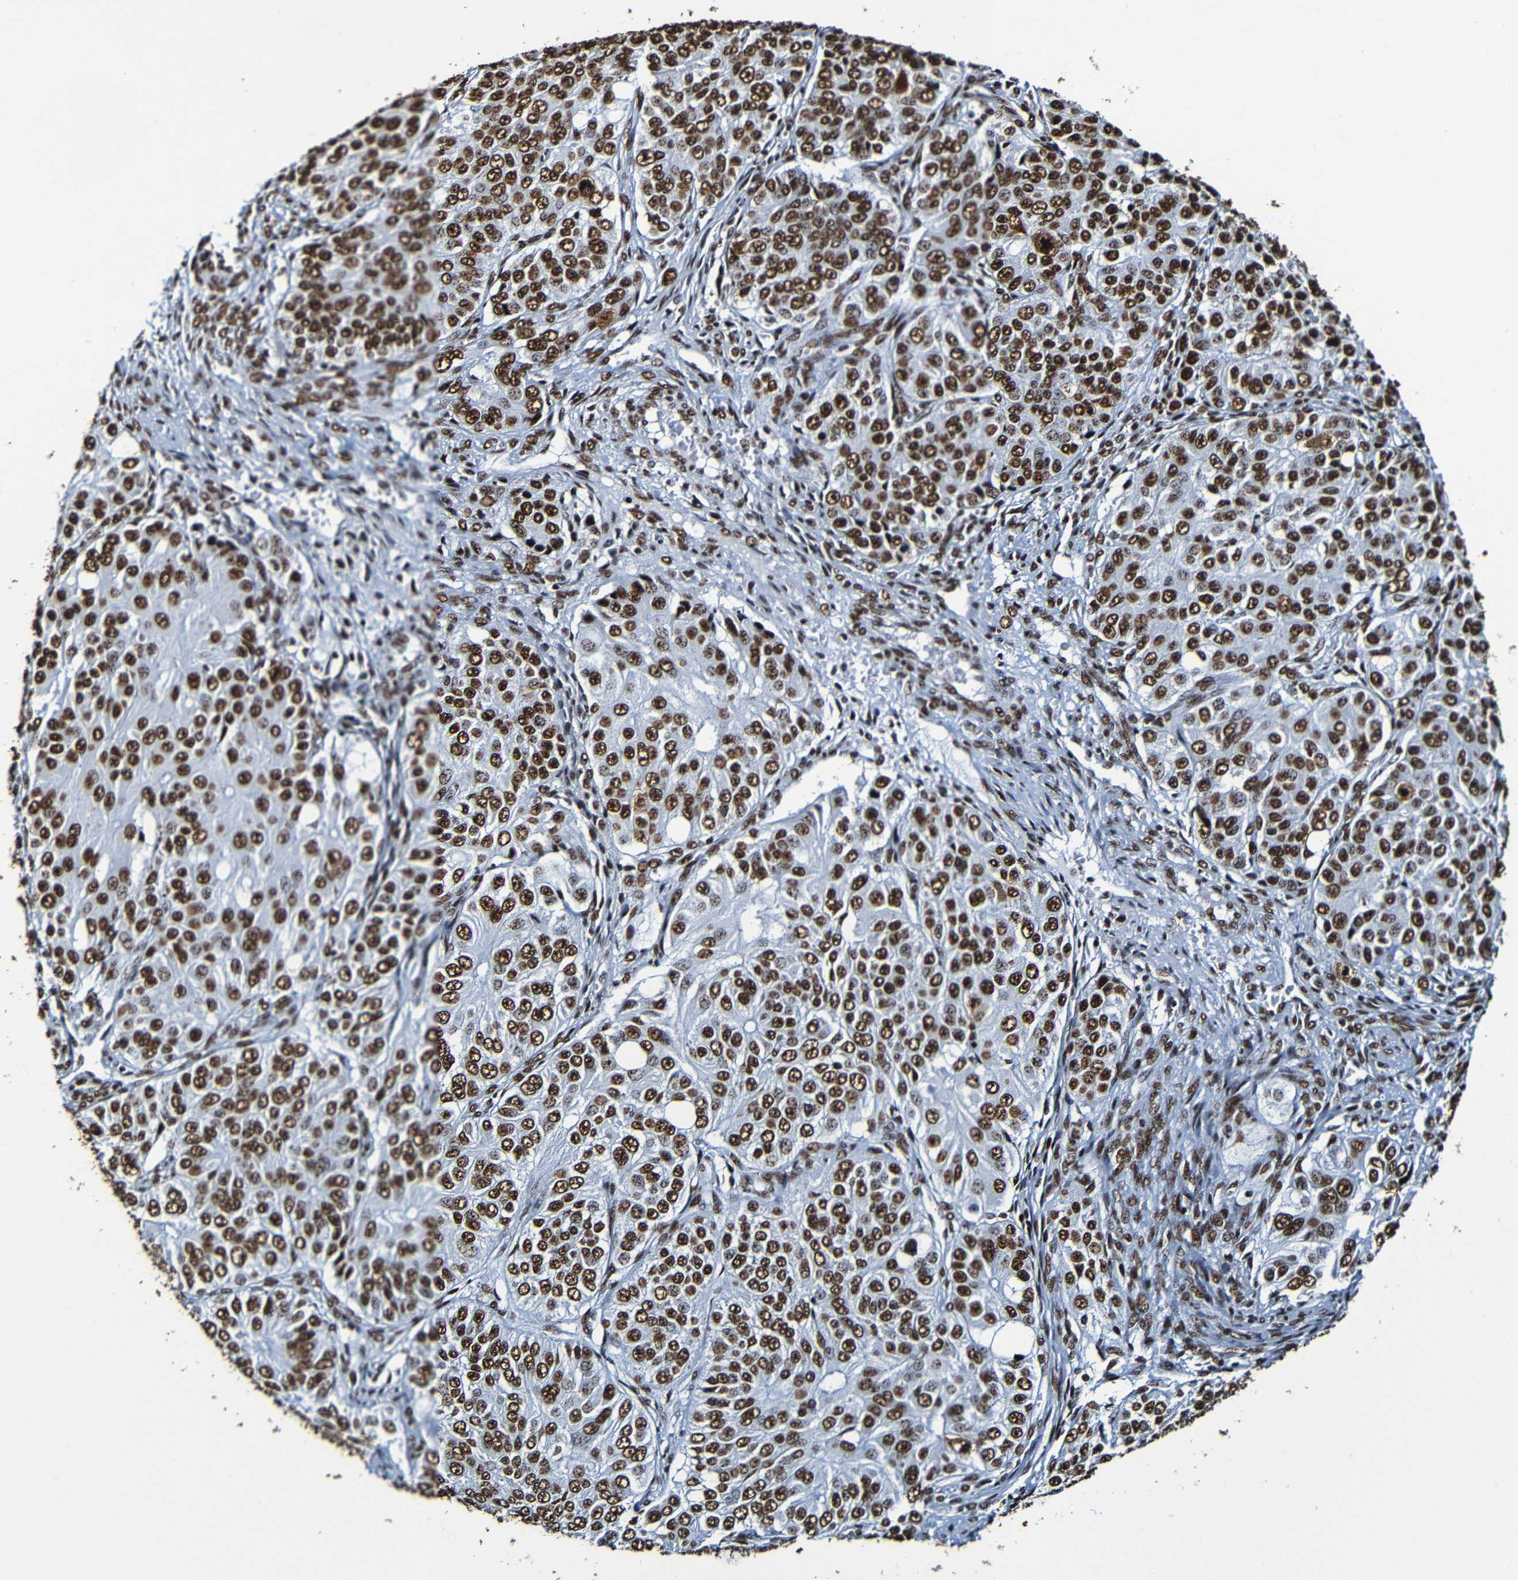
{"staining": {"intensity": "strong", "quantity": ">75%", "location": "nuclear"}, "tissue": "ovarian cancer", "cell_type": "Tumor cells", "image_type": "cancer", "snomed": [{"axis": "morphology", "description": "Carcinoma, endometroid"}, {"axis": "topography", "description": "Ovary"}], "caption": "Immunohistochemistry of ovarian endometroid carcinoma demonstrates high levels of strong nuclear expression in about >75% of tumor cells.", "gene": "SRSF3", "patient": {"sex": "female", "age": 51}}